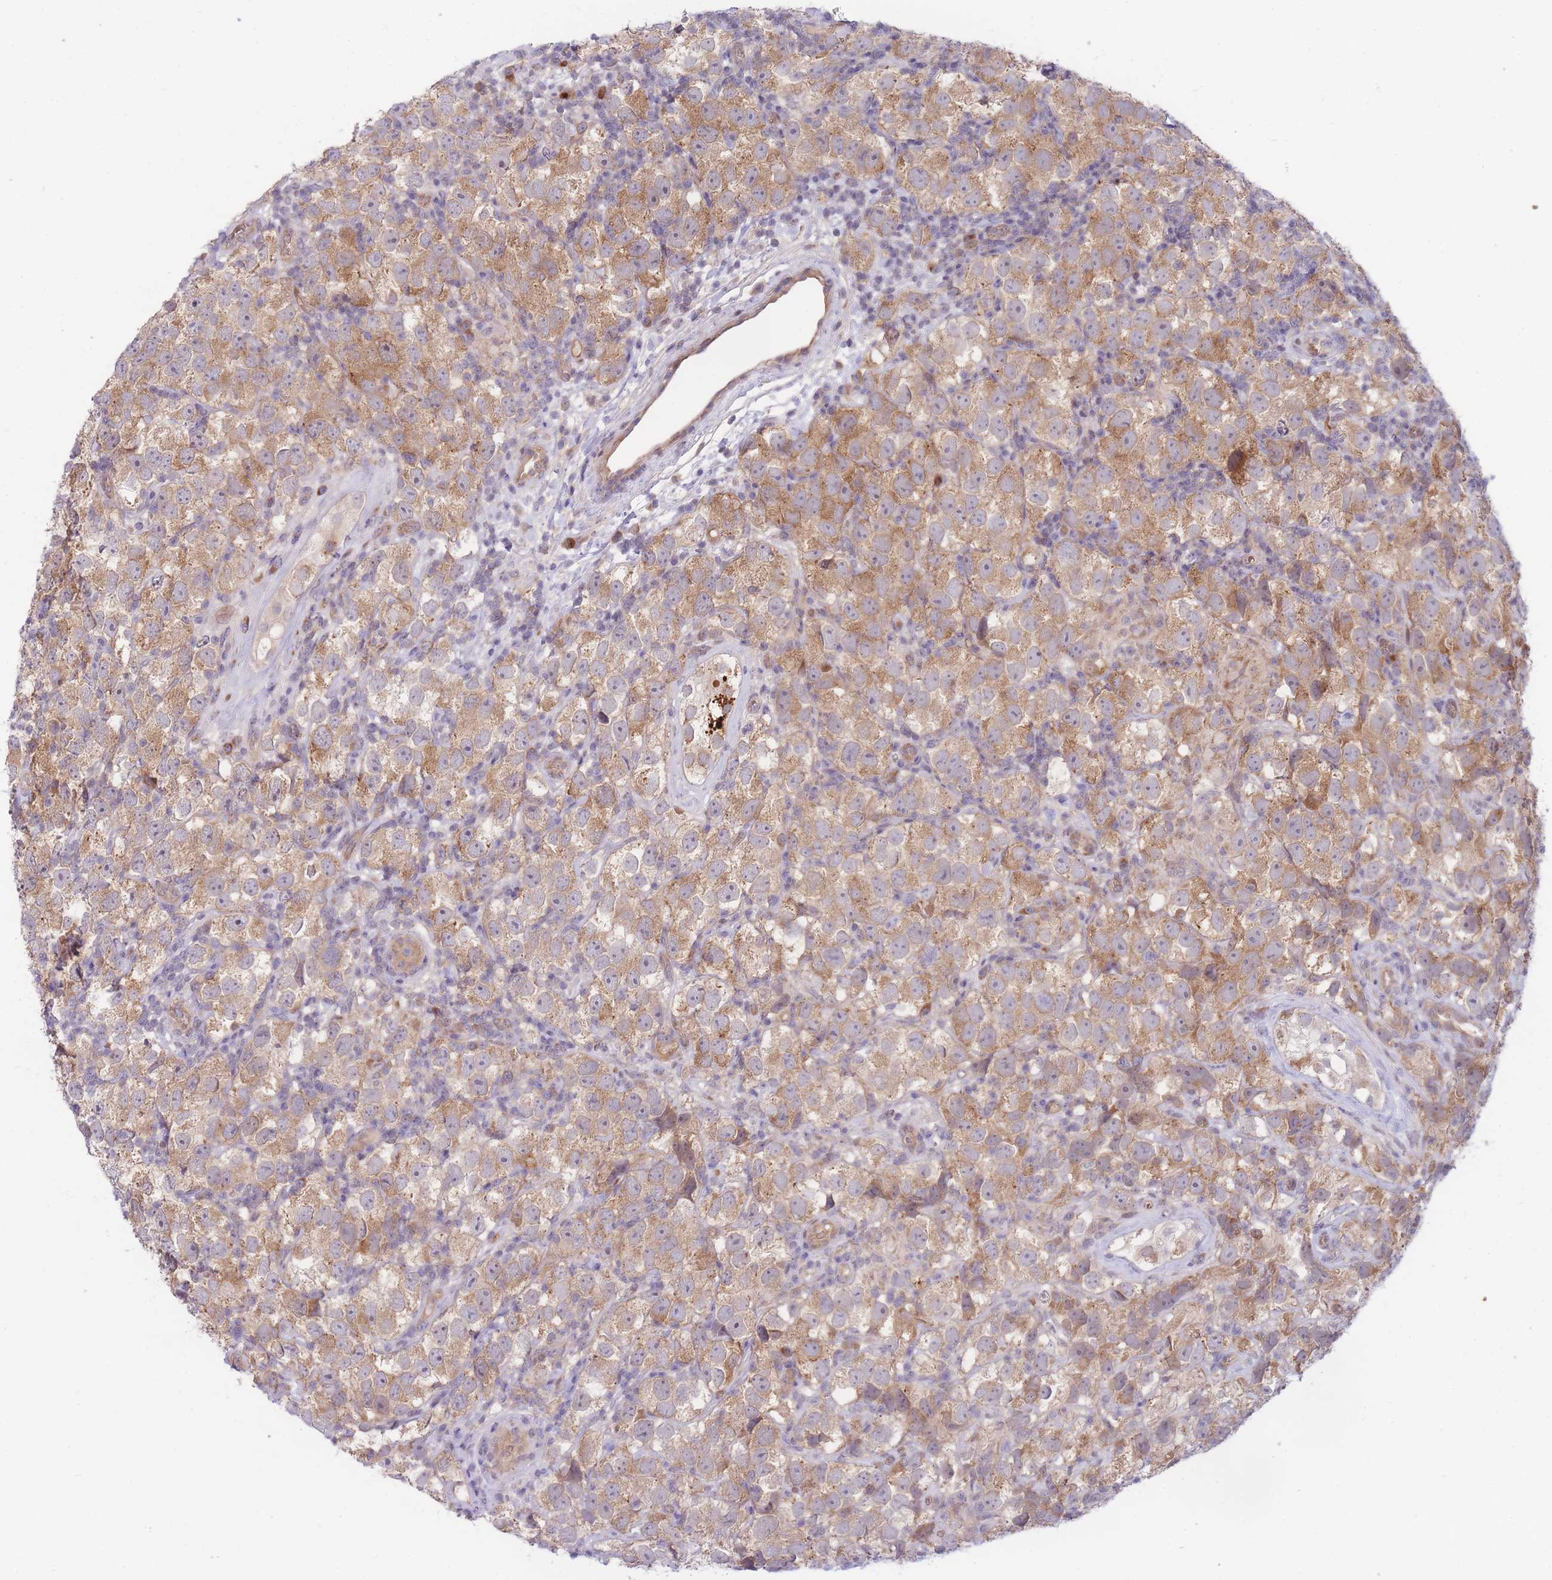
{"staining": {"intensity": "moderate", "quantity": ">75%", "location": "cytoplasmic/membranous"}, "tissue": "testis cancer", "cell_type": "Tumor cells", "image_type": "cancer", "snomed": [{"axis": "morphology", "description": "Seminoma, NOS"}, {"axis": "topography", "description": "Testis"}], "caption": "A photomicrograph of testis seminoma stained for a protein demonstrates moderate cytoplasmic/membranous brown staining in tumor cells.", "gene": "CDC25B", "patient": {"sex": "male", "age": 26}}